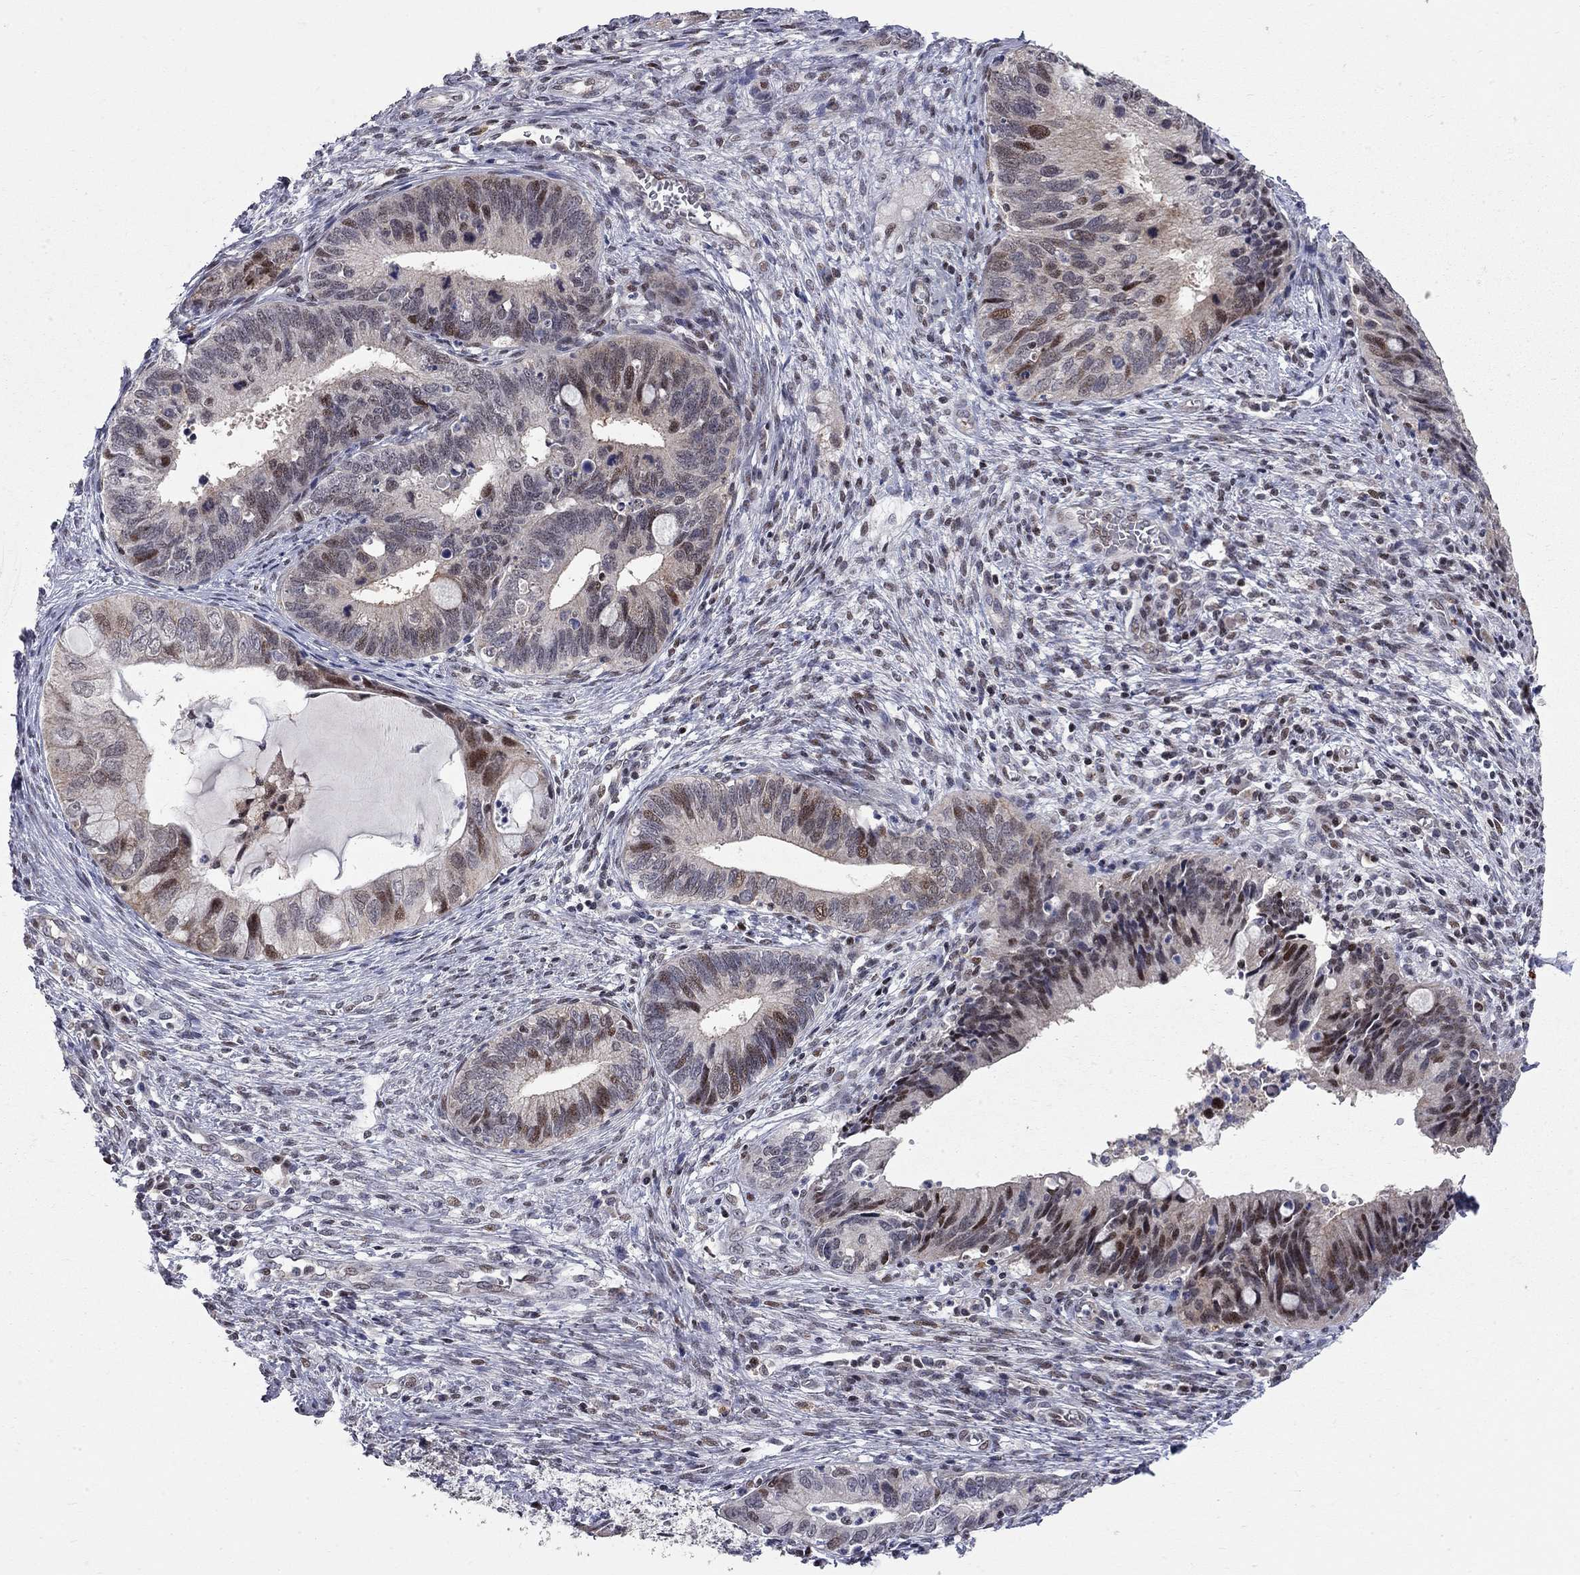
{"staining": {"intensity": "weak", "quantity": "<25%", "location": "nuclear"}, "tissue": "cervical cancer", "cell_type": "Tumor cells", "image_type": "cancer", "snomed": [{"axis": "morphology", "description": "Adenocarcinoma, NOS"}, {"axis": "topography", "description": "Cervix"}], "caption": "There is no significant staining in tumor cells of cervical adenocarcinoma. (DAB (3,3'-diaminobenzidine) IHC visualized using brightfield microscopy, high magnification).", "gene": "HDAC3", "patient": {"sex": "female", "age": 42}}